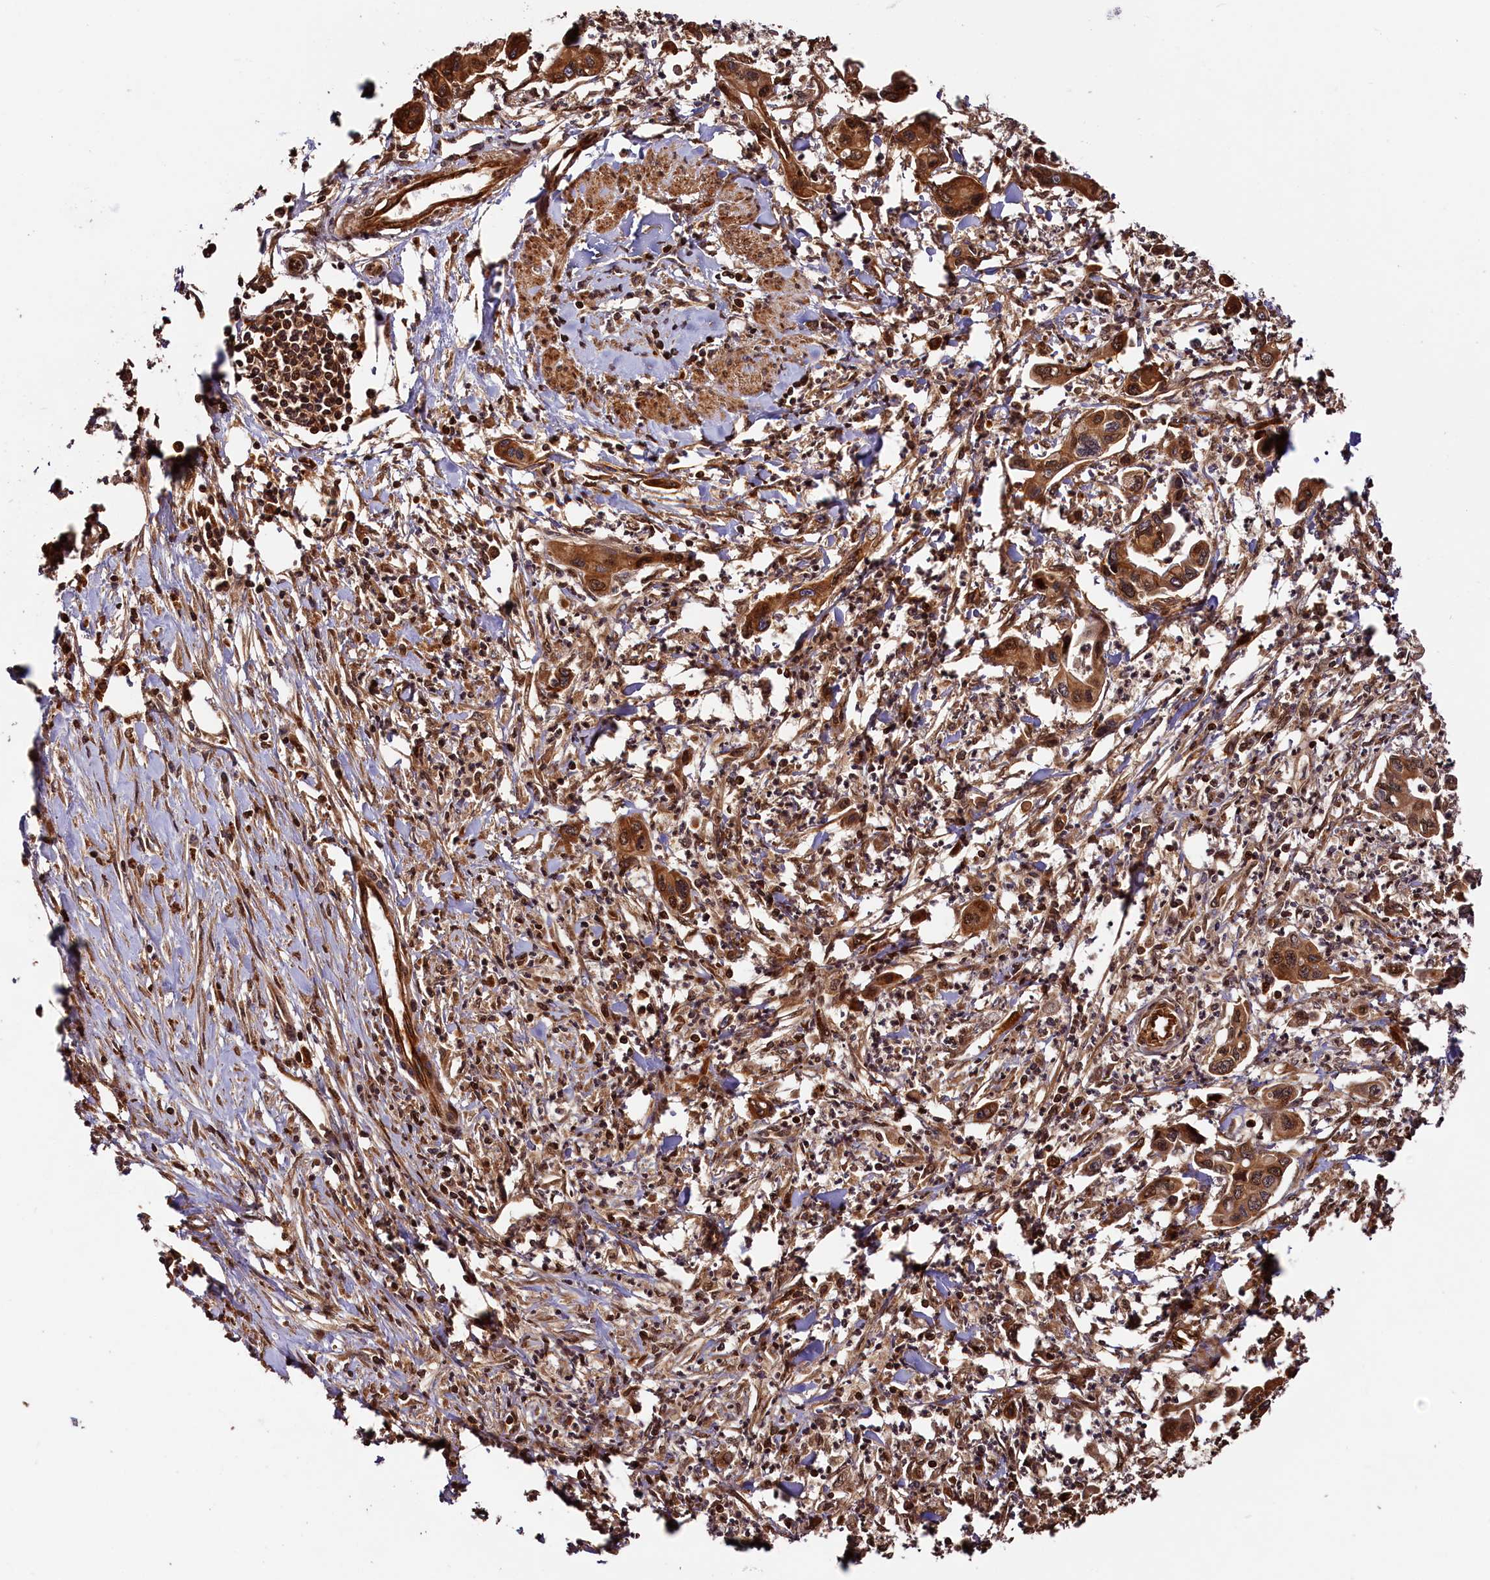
{"staining": {"intensity": "strong", "quantity": ">75%", "location": "cytoplasmic/membranous"}, "tissue": "pancreatic cancer", "cell_type": "Tumor cells", "image_type": "cancer", "snomed": [{"axis": "morphology", "description": "Adenocarcinoma, NOS"}, {"axis": "topography", "description": "Pancreas"}], "caption": "Tumor cells show high levels of strong cytoplasmic/membranous positivity in about >75% of cells in pancreatic cancer (adenocarcinoma).", "gene": "HMOX2", "patient": {"sex": "female", "age": 50}}